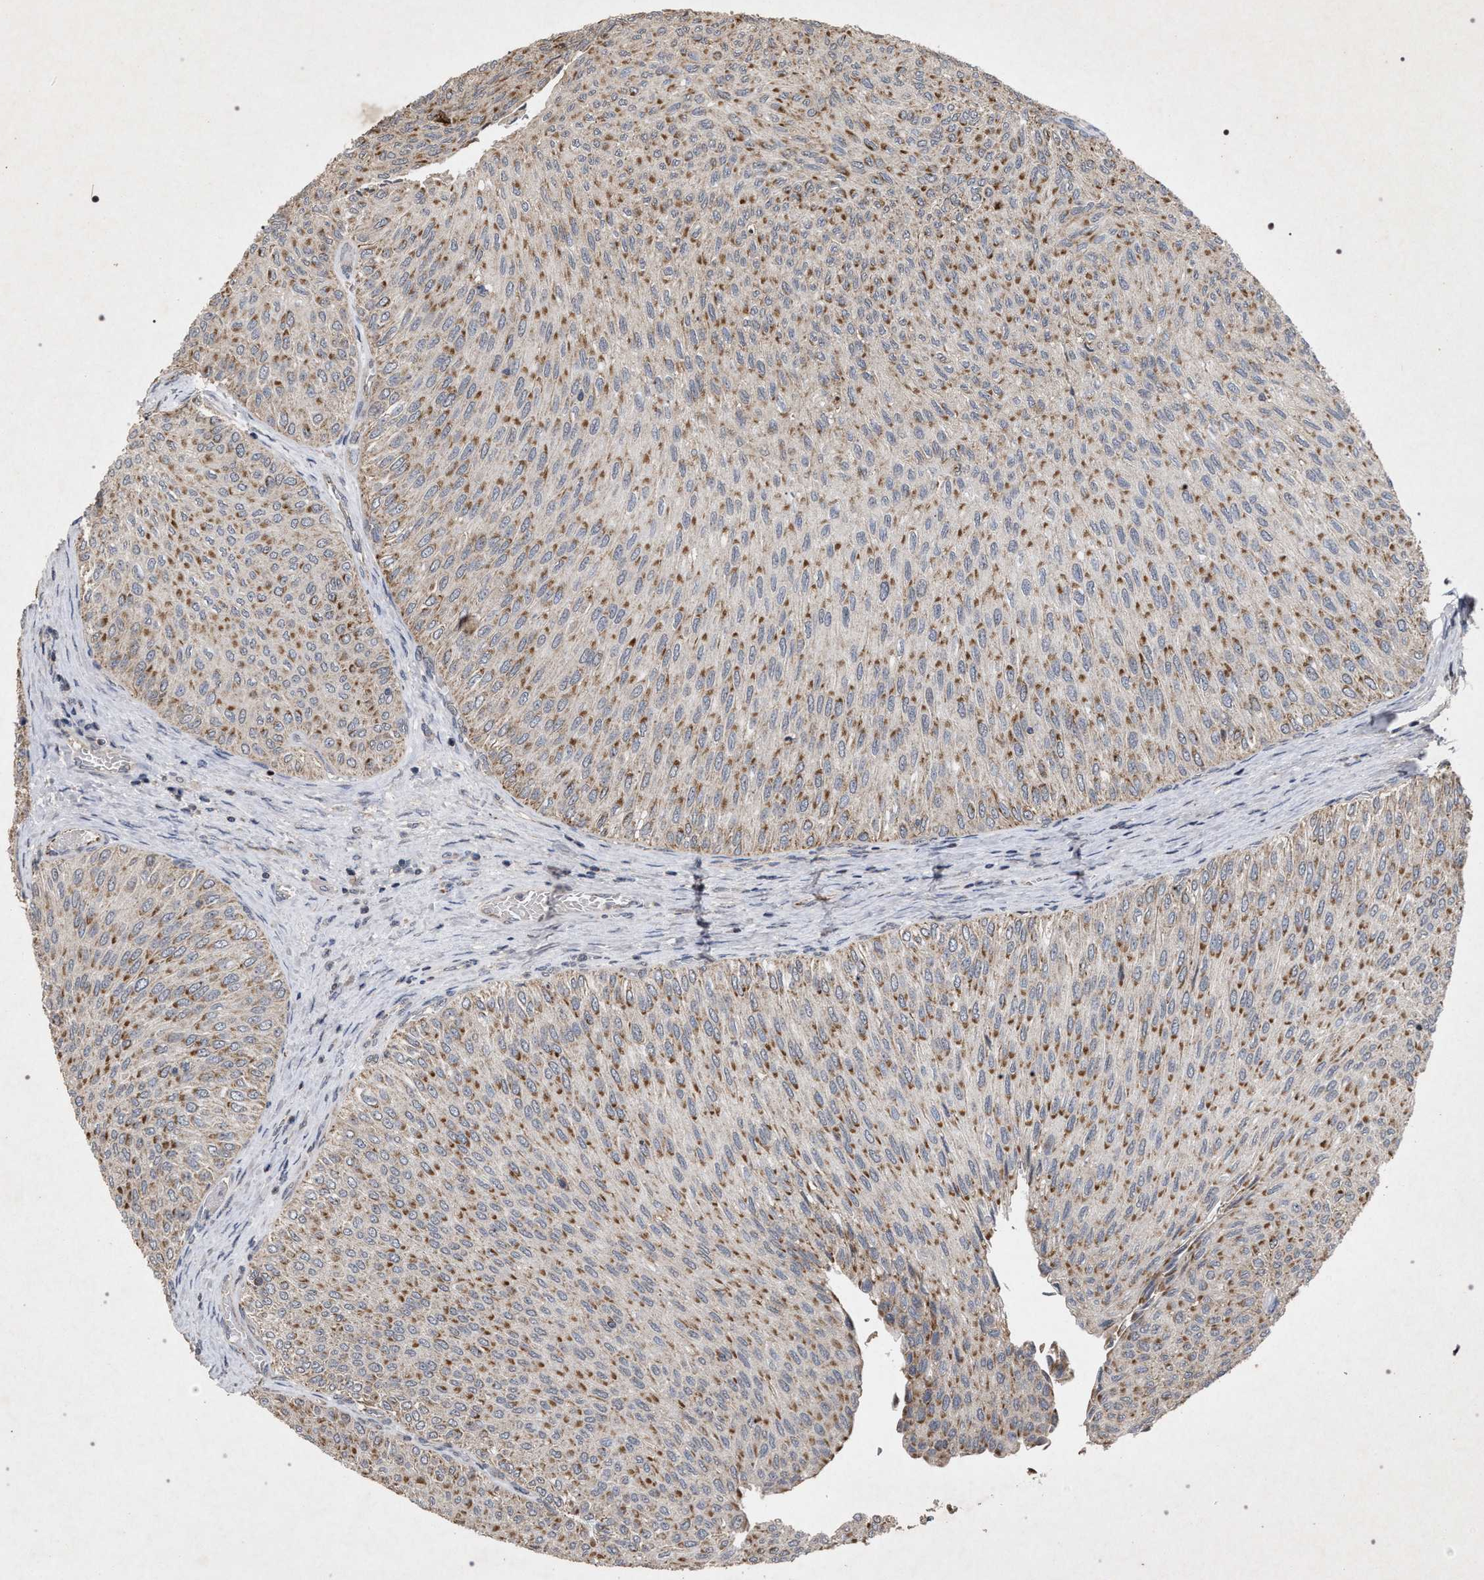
{"staining": {"intensity": "moderate", "quantity": ">75%", "location": "cytoplasmic/membranous"}, "tissue": "urothelial cancer", "cell_type": "Tumor cells", "image_type": "cancer", "snomed": [{"axis": "morphology", "description": "Urothelial carcinoma, Low grade"}, {"axis": "topography", "description": "Urinary bladder"}], "caption": "High-power microscopy captured an immunohistochemistry (IHC) micrograph of low-grade urothelial carcinoma, revealing moderate cytoplasmic/membranous staining in about >75% of tumor cells.", "gene": "PKD2L1", "patient": {"sex": "male", "age": 78}}